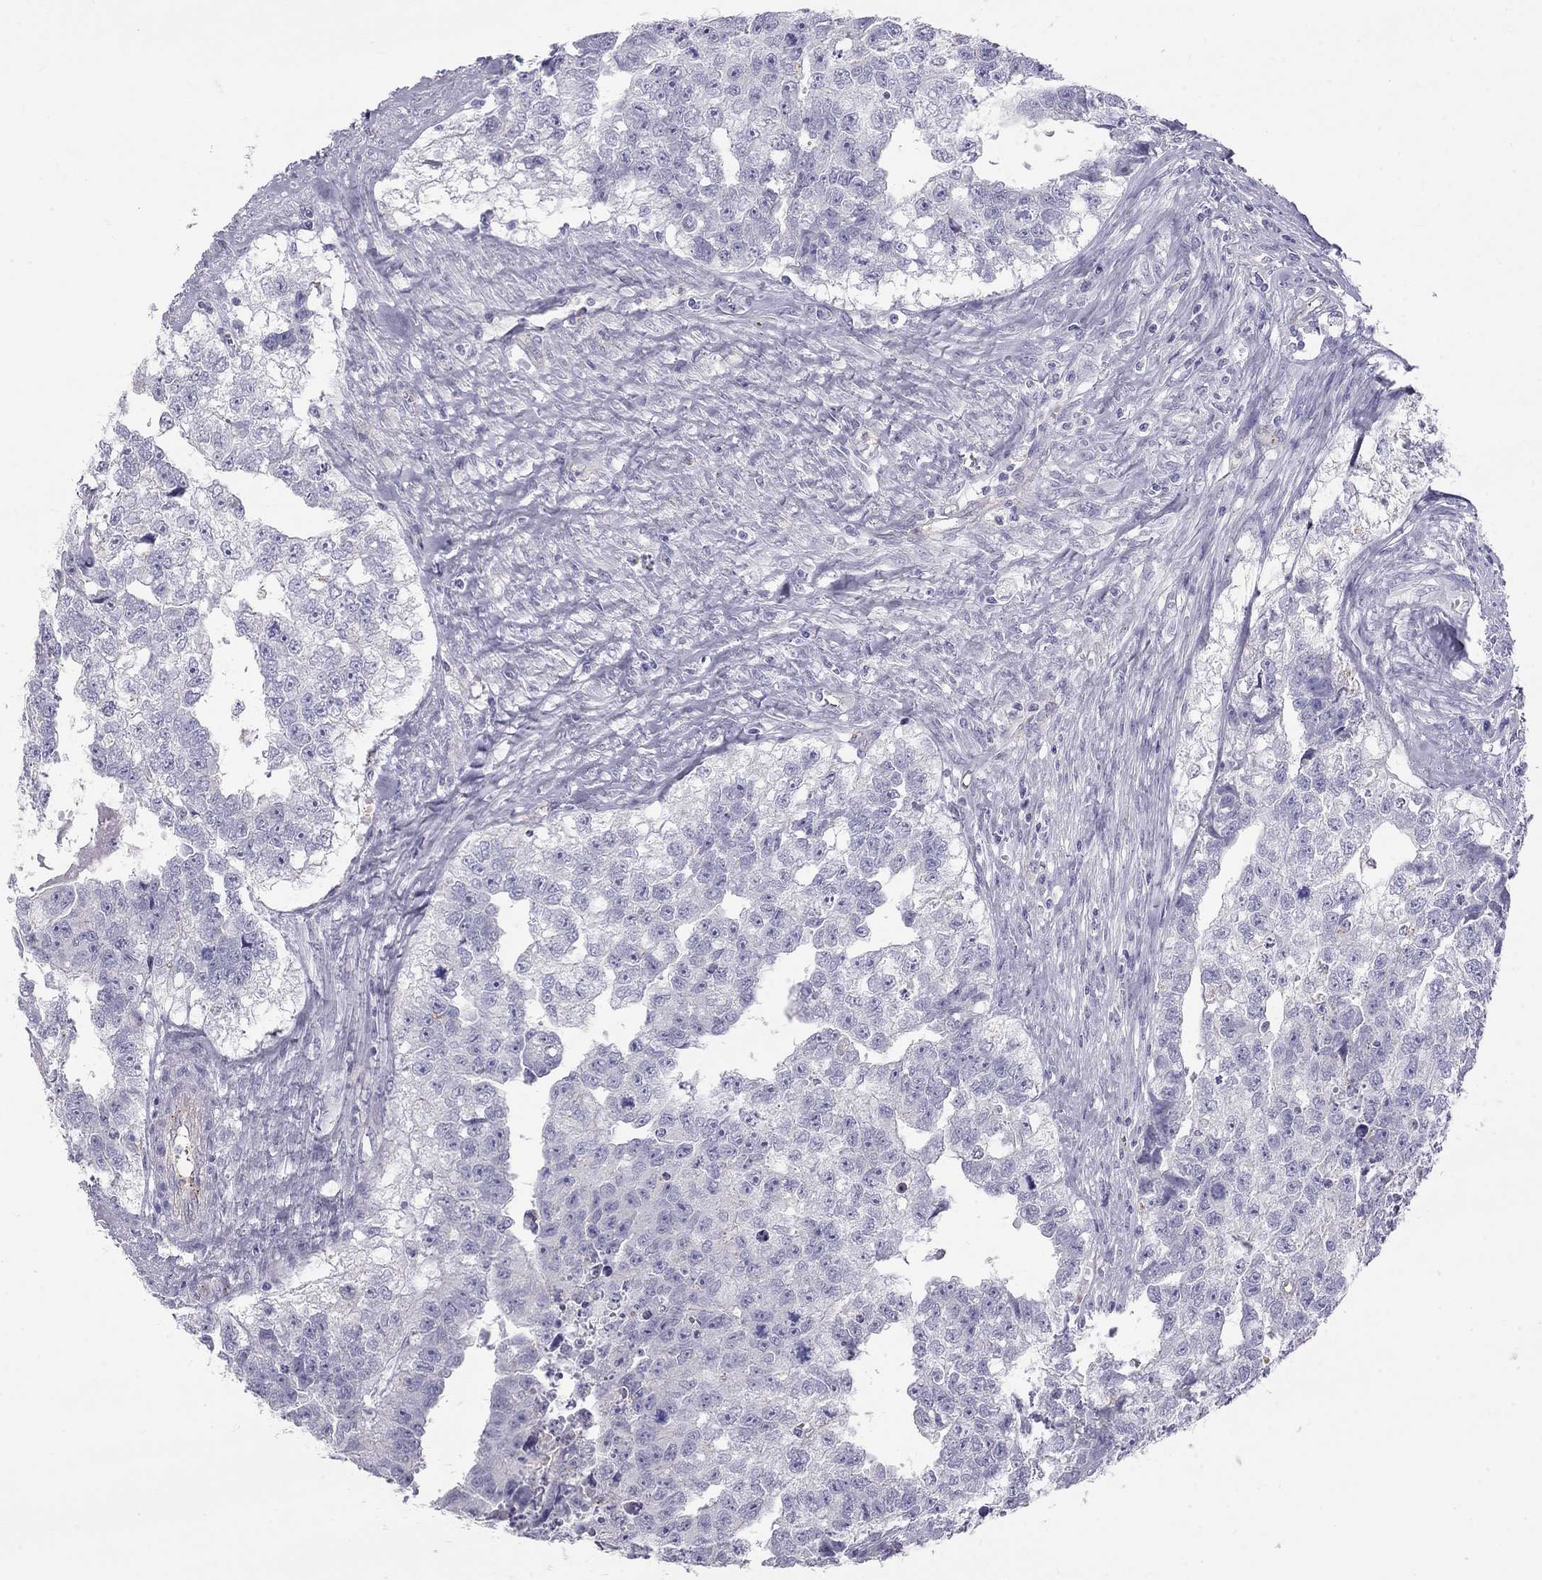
{"staining": {"intensity": "negative", "quantity": "none", "location": "none"}, "tissue": "testis cancer", "cell_type": "Tumor cells", "image_type": "cancer", "snomed": [{"axis": "morphology", "description": "Carcinoma, Embryonal, NOS"}, {"axis": "morphology", "description": "Teratoma, malignant, NOS"}, {"axis": "topography", "description": "Testis"}], "caption": "Immunohistochemical staining of human testis malignant teratoma exhibits no significant positivity in tumor cells. (DAB IHC with hematoxylin counter stain).", "gene": "TDRD6", "patient": {"sex": "male", "age": 44}}